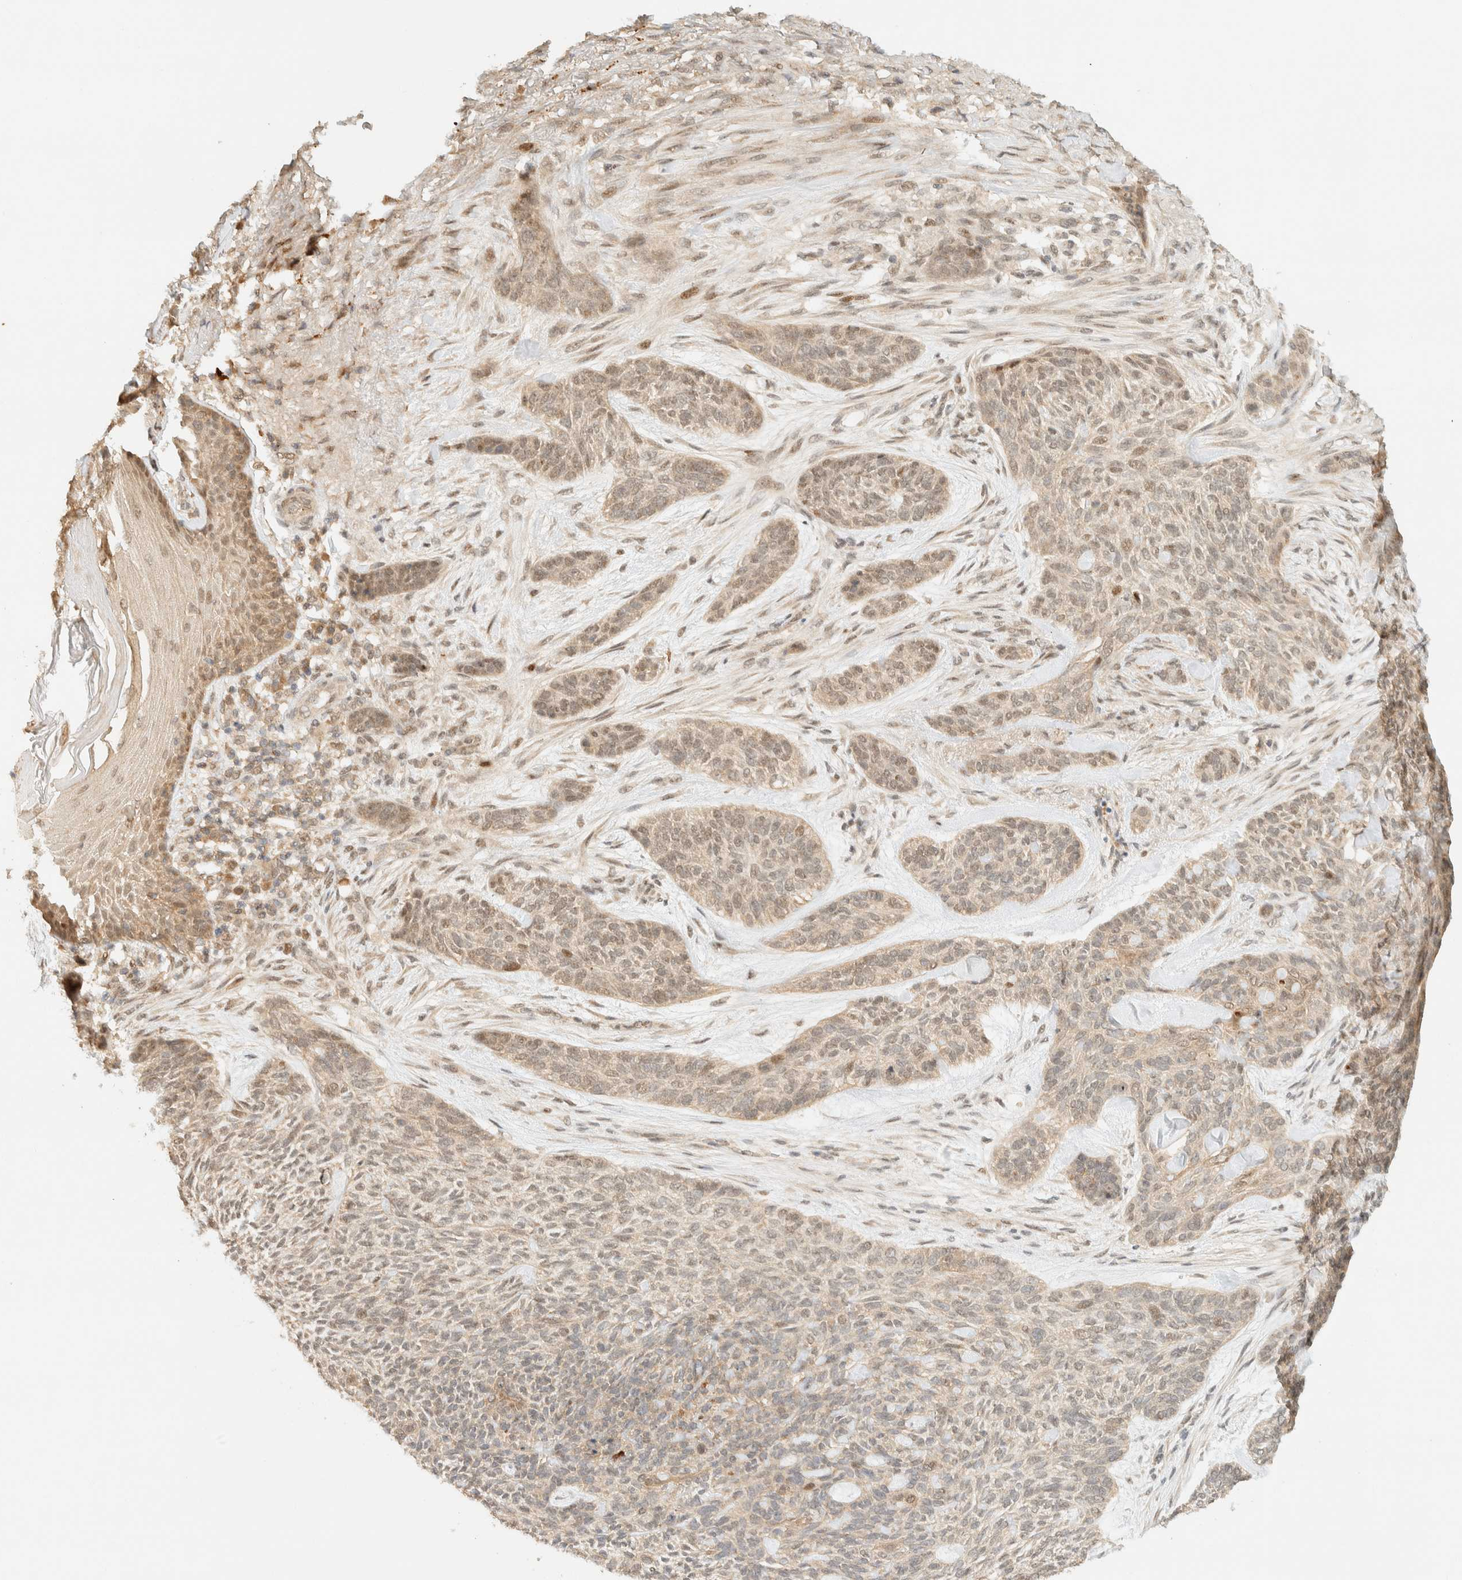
{"staining": {"intensity": "weak", "quantity": ">75%", "location": "cytoplasmic/membranous,nuclear"}, "tissue": "skin cancer", "cell_type": "Tumor cells", "image_type": "cancer", "snomed": [{"axis": "morphology", "description": "Basal cell carcinoma"}, {"axis": "topography", "description": "Skin"}], "caption": "DAB (3,3'-diaminobenzidine) immunohistochemical staining of skin cancer (basal cell carcinoma) reveals weak cytoplasmic/membranous and nuclear protein positivity in approximately >75% of tumor cells. The staining was performed using DAB to visualize the protein expression in brown, while the nuclei were stained in blue with hematoxylin (Magnification: 20x).", "gene": "ZBTB34", "patient": {"sex": "male", "age": 55}}